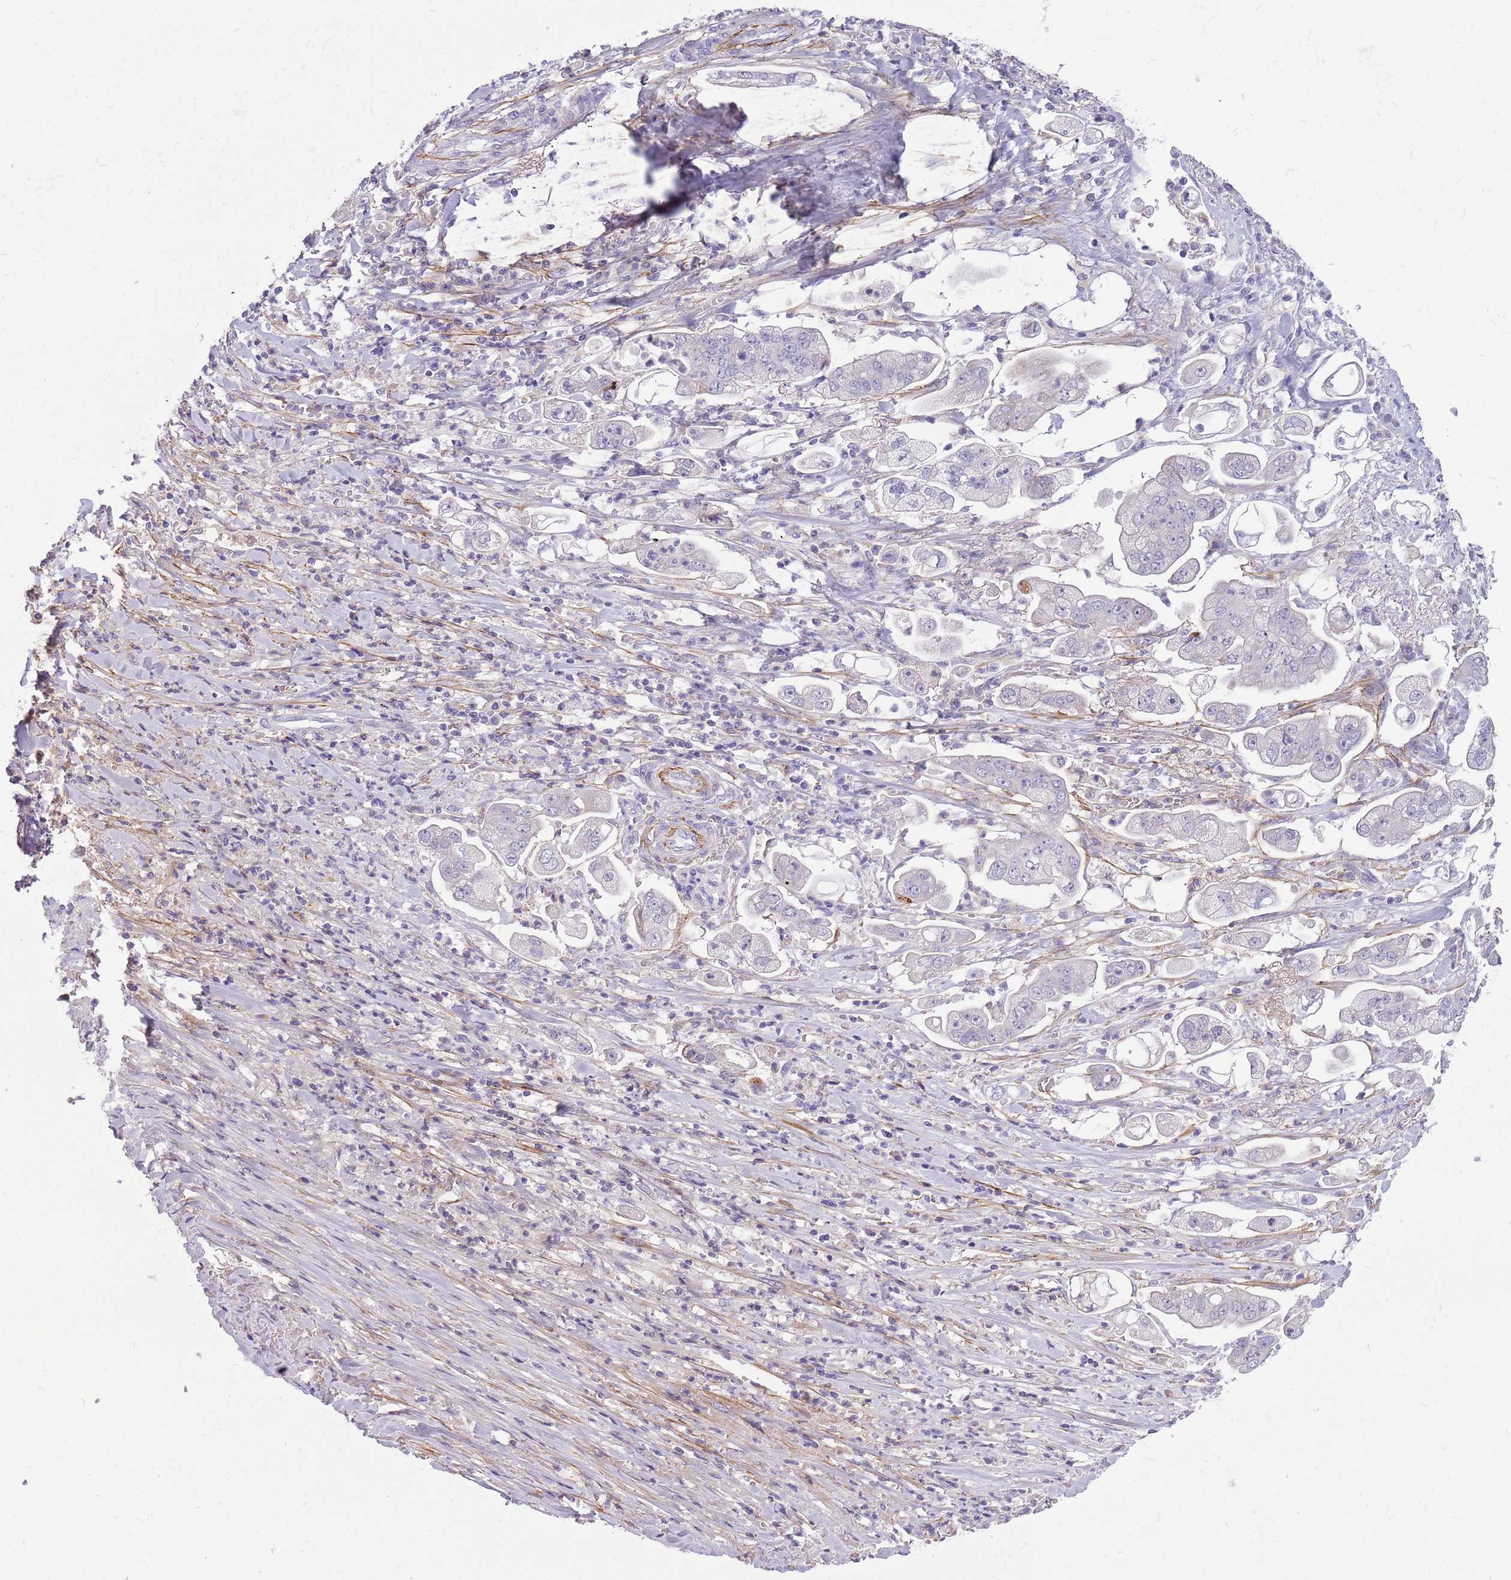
{"staining": {"intensity": "negative", "quantity": "none", "location": "none"}, "tissue": "stomach cancer", "cell_type": "Tumor cells", "image_type": "cancer", "snomed": [{"axis": "morphology", "description": "Adenocarcinoma, NOS"}, {"axis": "topography", "description": "Stomach"}], "caption": "Micrograph shows no protein positivity in tumor cells of stomach cancer tissue.", "gene": "LEPROTL1", "patient": {"sex": "male", "age": 62}}